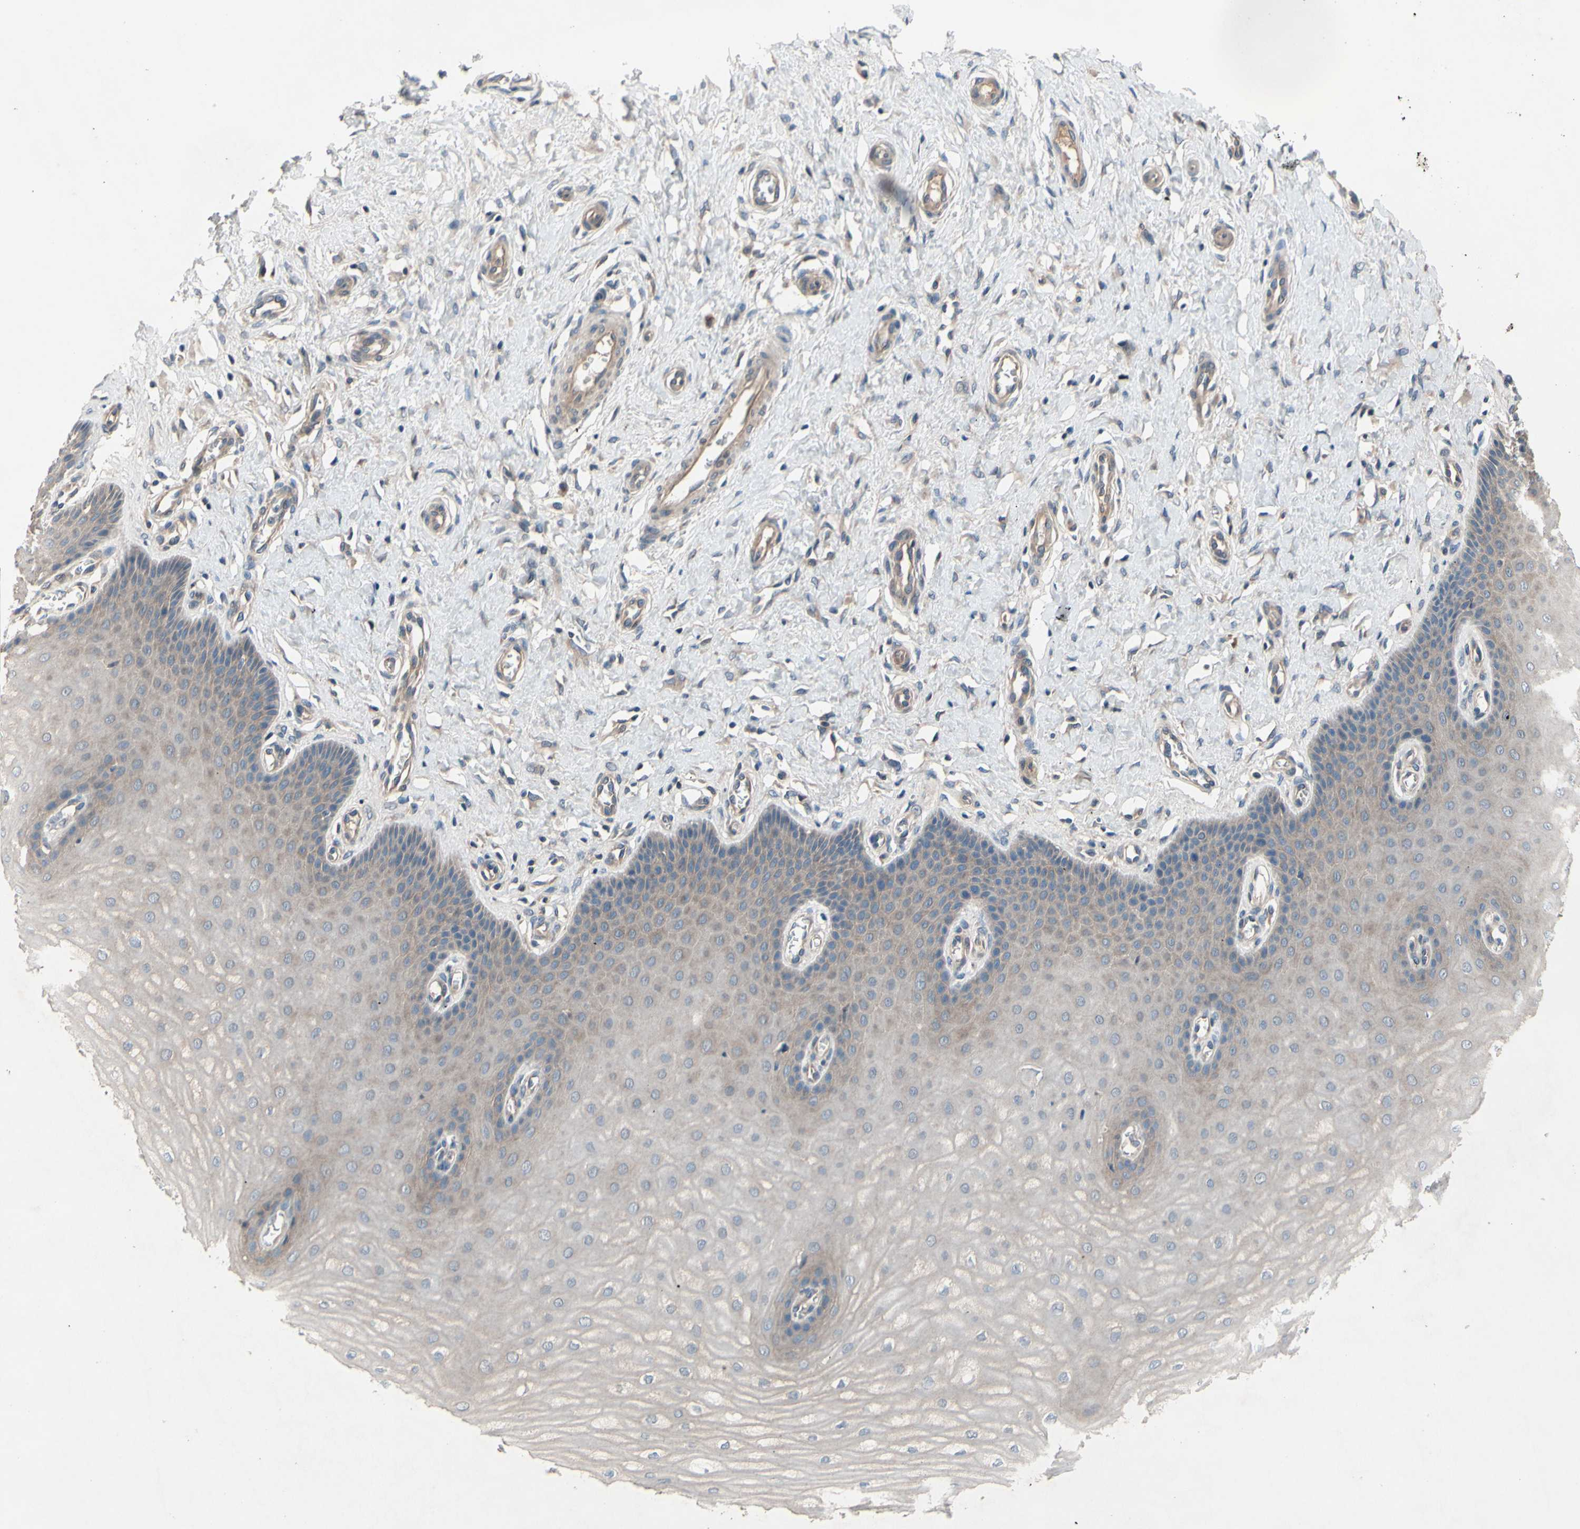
{"staining": {"intensity": "weak", "quantity": ">75%", "location": "cytoplasmic/membranous"}, "tissue": "cervix", "cell_type": "Glandular cells", "image_type": "normal", "snomed": [{"axis": "morphology", "description": "Normal tissue, NOS"}, {"axis": "topography", "description": "Cervix"}], "caption": "Benign cervix was stained to show a protein in brown. There is low levels of weak cytoplasmic/membranous staining in about >75% of glandular cells. The staining was performed using DAB (3,3'-diaminobenzidine) to visualize the protein expression in brown, while the nuclei were stained in blue with hematoxylin (Magnification: 20x).", "gene": "ICAM5", "patient": {"sex": "female", "age": 55}}